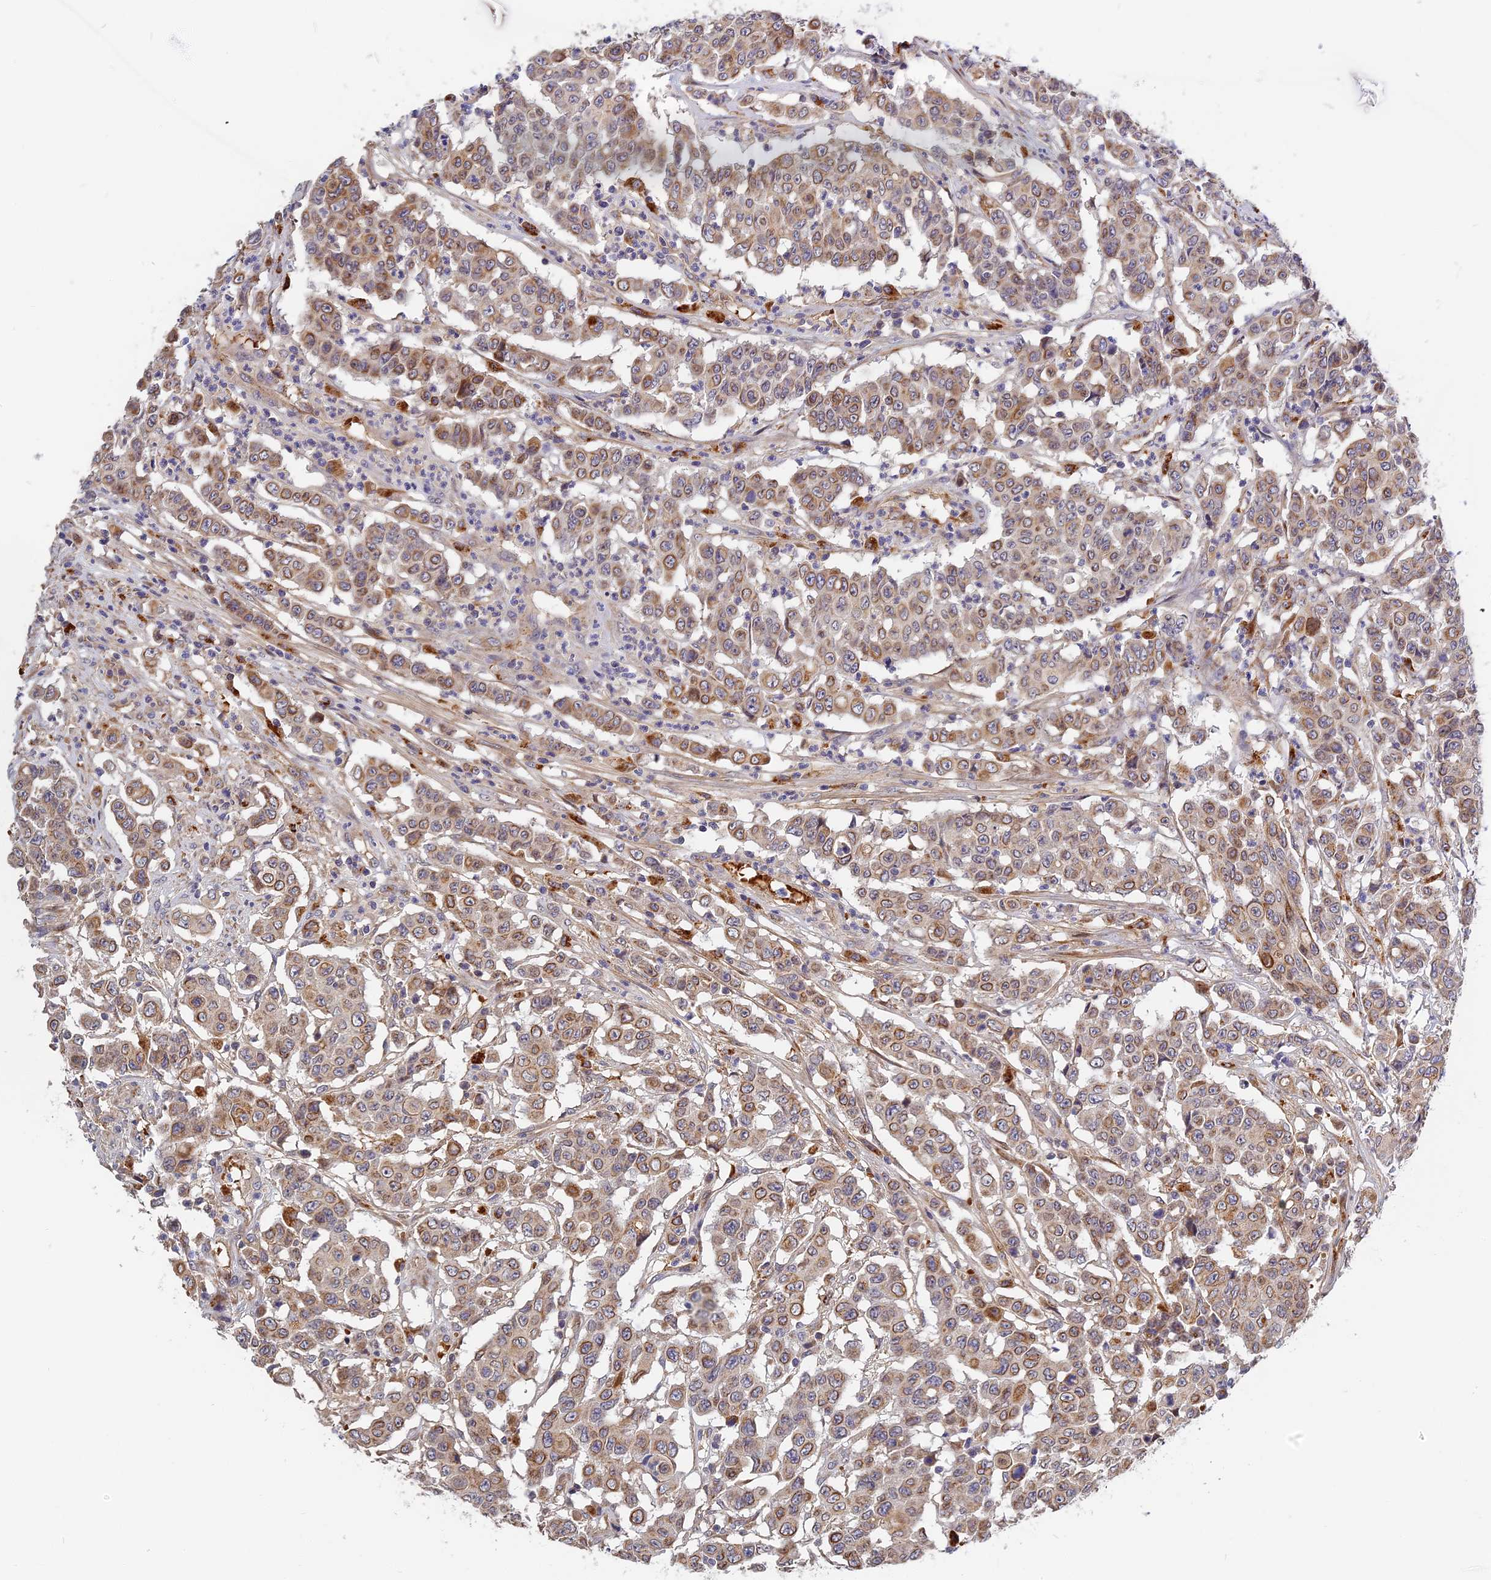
{"staining": {"intensity": "moderate", "quantity": "25%-75%", "location": "cytoplasmic/membranous,nuclear"}, "tissue": "colorectal cancer", "cell_type": "Tumor cells", "image_type": "cancer", "snomed": [{"axis": "morphology", "description": "Adenocarcinoma, NOS"}, {"axis": "topography", "description": "Colon"}], "caption": "Colorectal cancer stained with DAB immunohistochemistry (IHC) reveals medium levels of moderate cytoplasmic/membranous and nuclear staining in about 25%-75% of tumor cells.", "gene": "MISP3", "patient": {"sex": "male", "age": 51}}